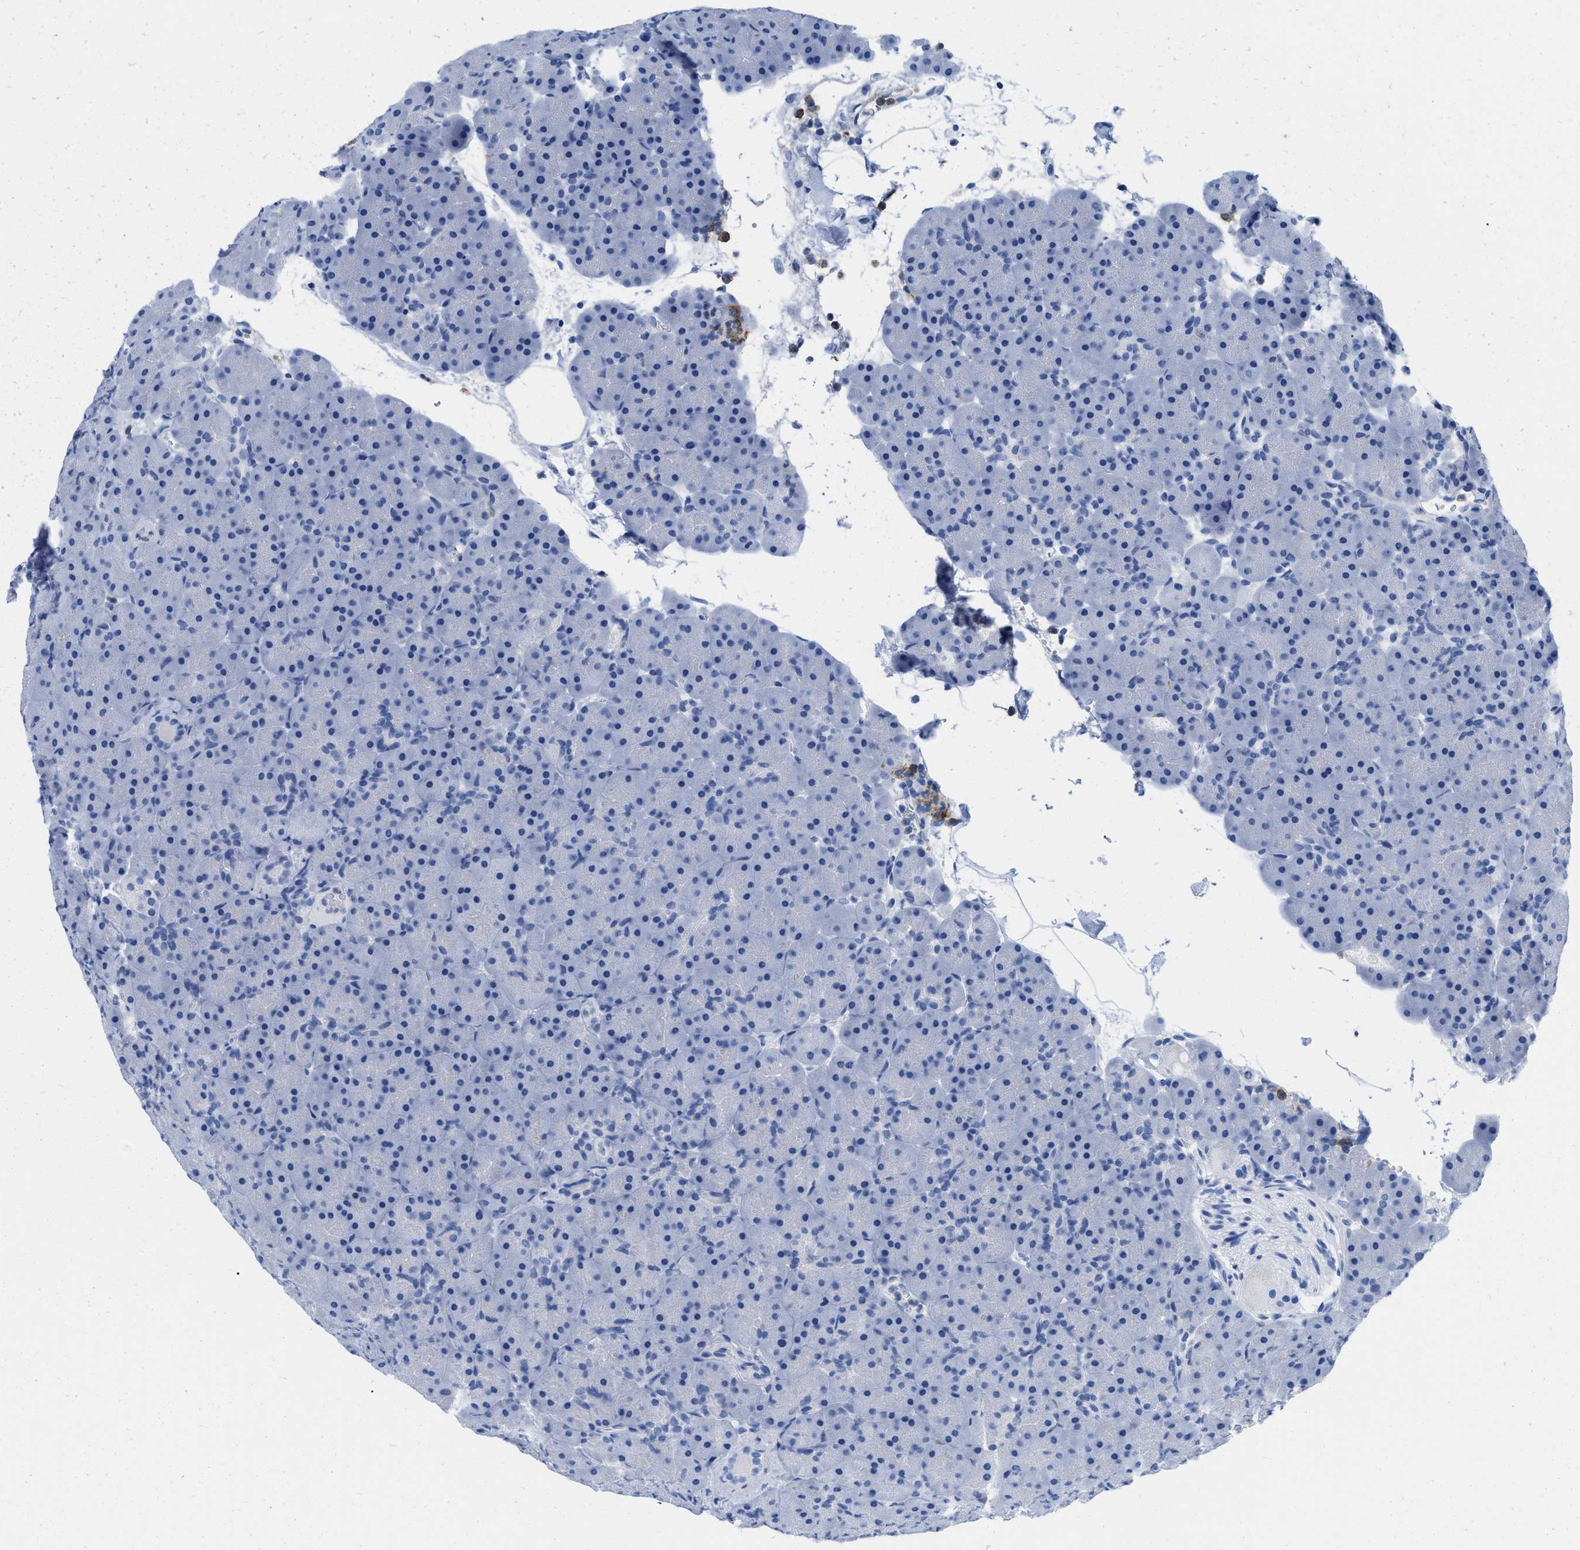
{"staining": {"intensity": "negative", "quantity": "none", "location": "none"}, "tissue": "pancreas", "cell_type": "Exocrine glandular cells", "image_type": "normal", "snomed": [{"axis": "morphology", "description": "Normal tissue, NOS"}, {"axis": "topography", "description": "Pancreas"}], "caption": "Immunohistochemistry (IHC) photomicrograph of benign pancreas: human pancreas stained with DAB demonstrates no significant protein expression in exocrine glandular cells.", "gene": "CR1", "patient": {"sex": "male", "age": 66}}